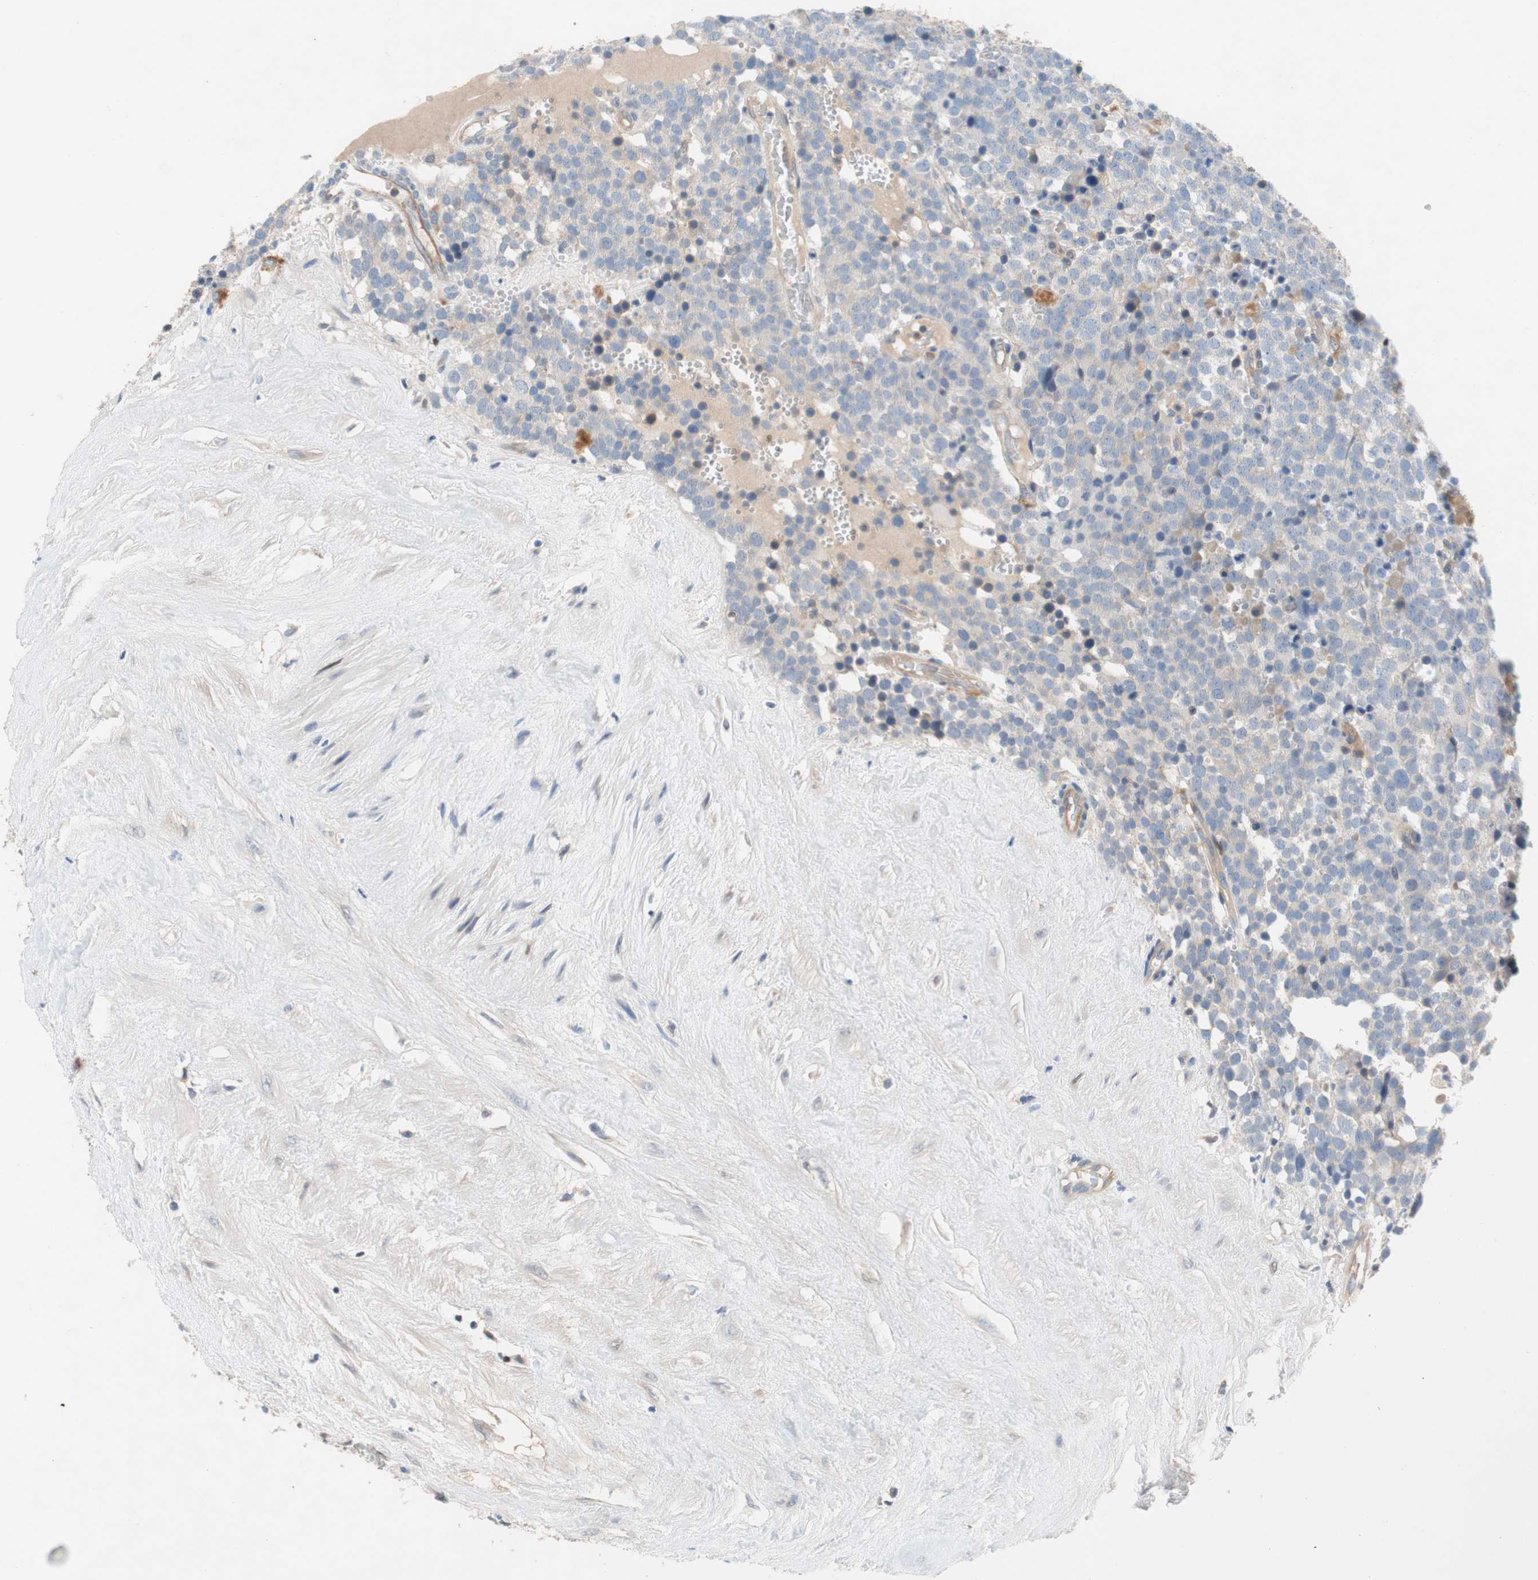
{"staining": {"intensity": "negative", "quantity": "none", "location": "none"}, "tissue": "testis cancer", "cell_type": "Tumor cells", "image_type": "cancer", "snomed": [{"axis": "morphology", "description": "Seminoma, NOS"}, {"axis": "topography", "description": "Testis"}], "caption": "The IHC histopathology image has no significant staining in tumor cells of testis cancer tissue.", "gene": "RELB", "patient": {"sex": "male", "age": 71}}